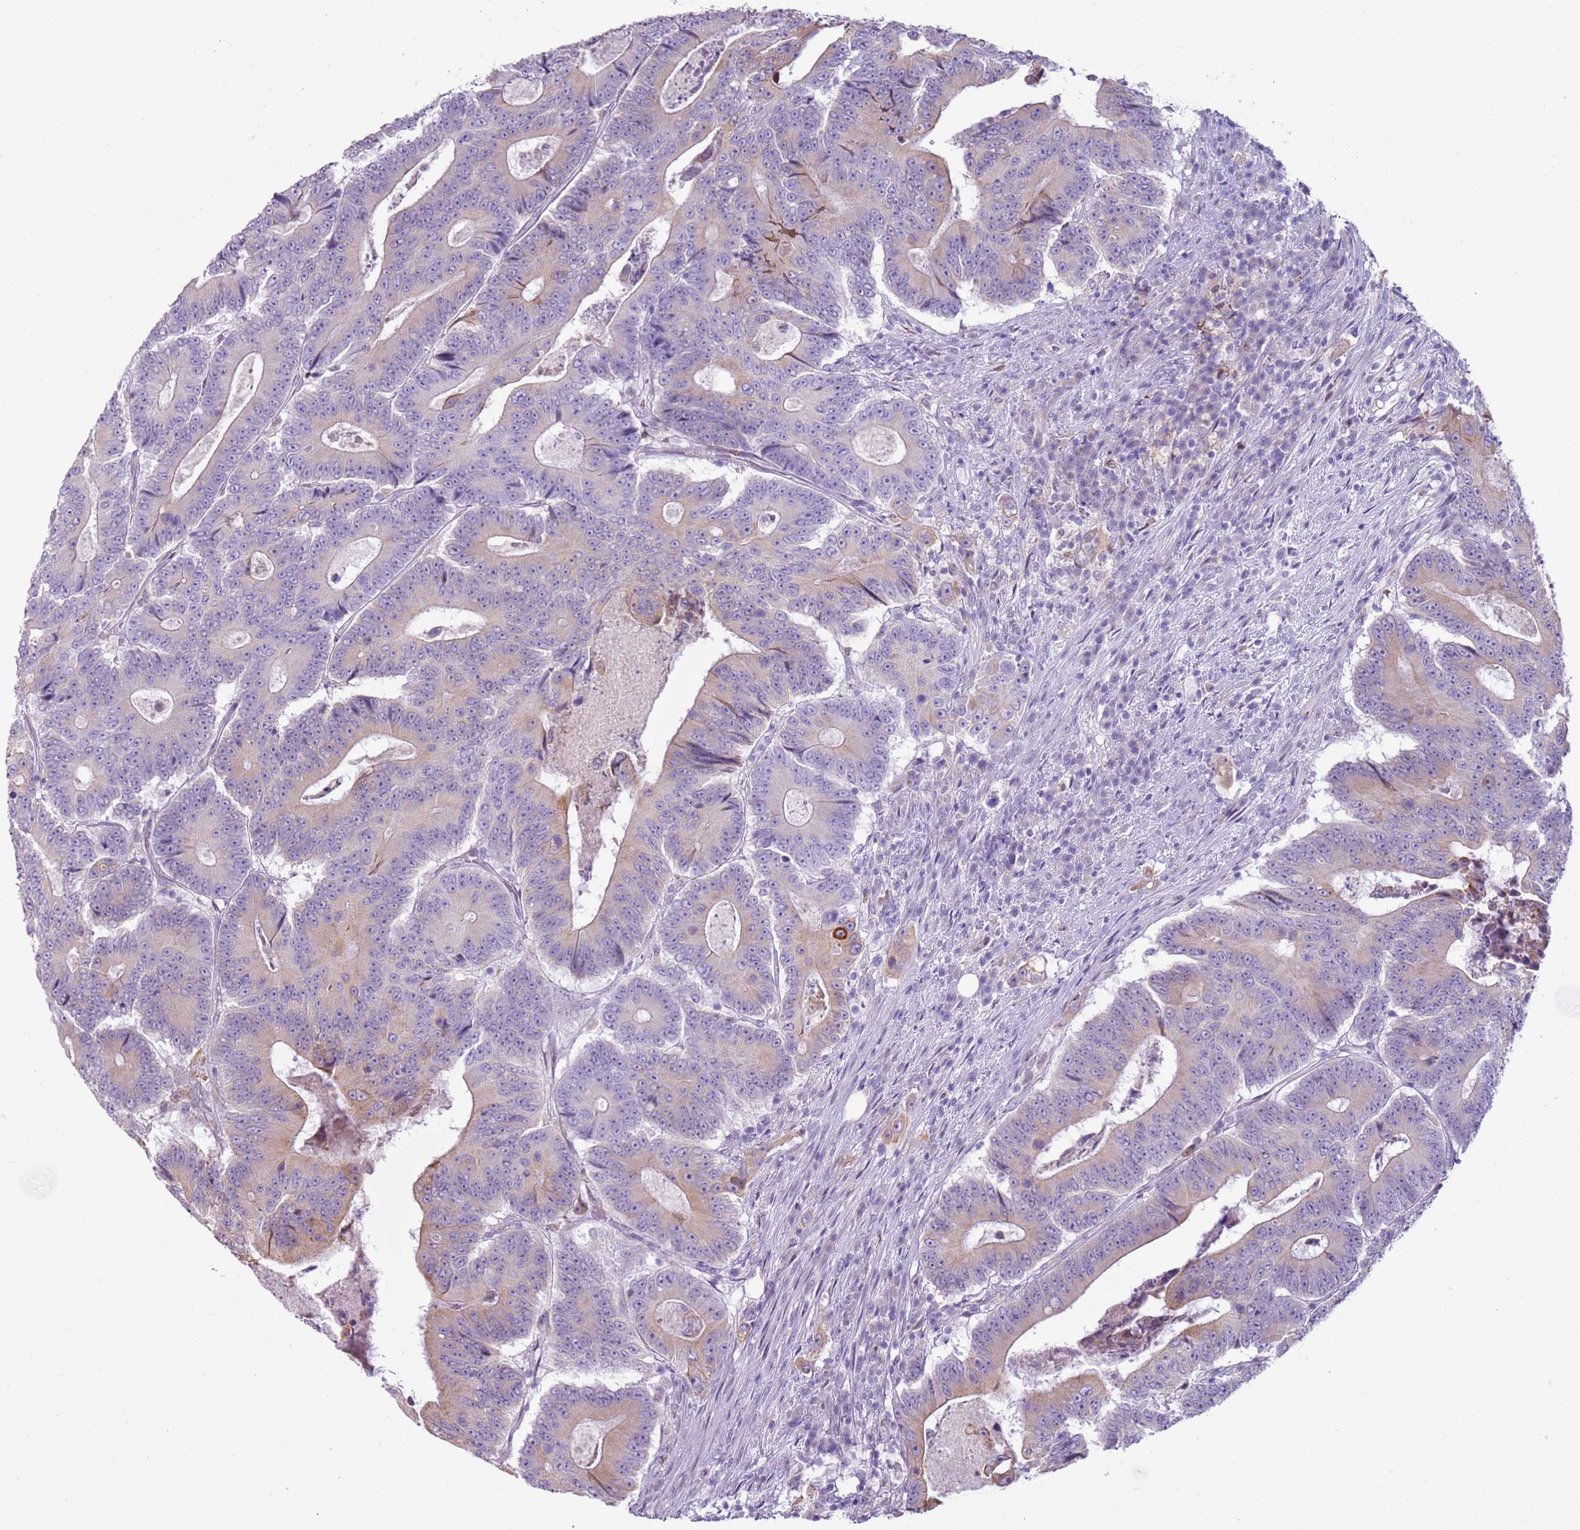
{"staining": {"intensity": "weak", "quantity": "<25%", "location": "cytoplasmic/membranous"}, "tissue": "colorectal cancer", "cell_type": "Tumor cells", "image_type": "cancer", "snomed": [{"axis": "morphology", "description": "Adenocarcinoma, NOS"}, {"axis": "topography", "description": "Colon"}], "caption": "Immunohistochemistry (IHC) image of neoplastic tissue: human colorectal cancer stained with DAB (3,3'-diaminobenzidine) displays no significant protein positivity in tumor cells. (DAB immunohistochemistry (IHC) with hematoxylin counter stain).", "gene": "OAF", "patient": {"sex": "male", "age": 83}}